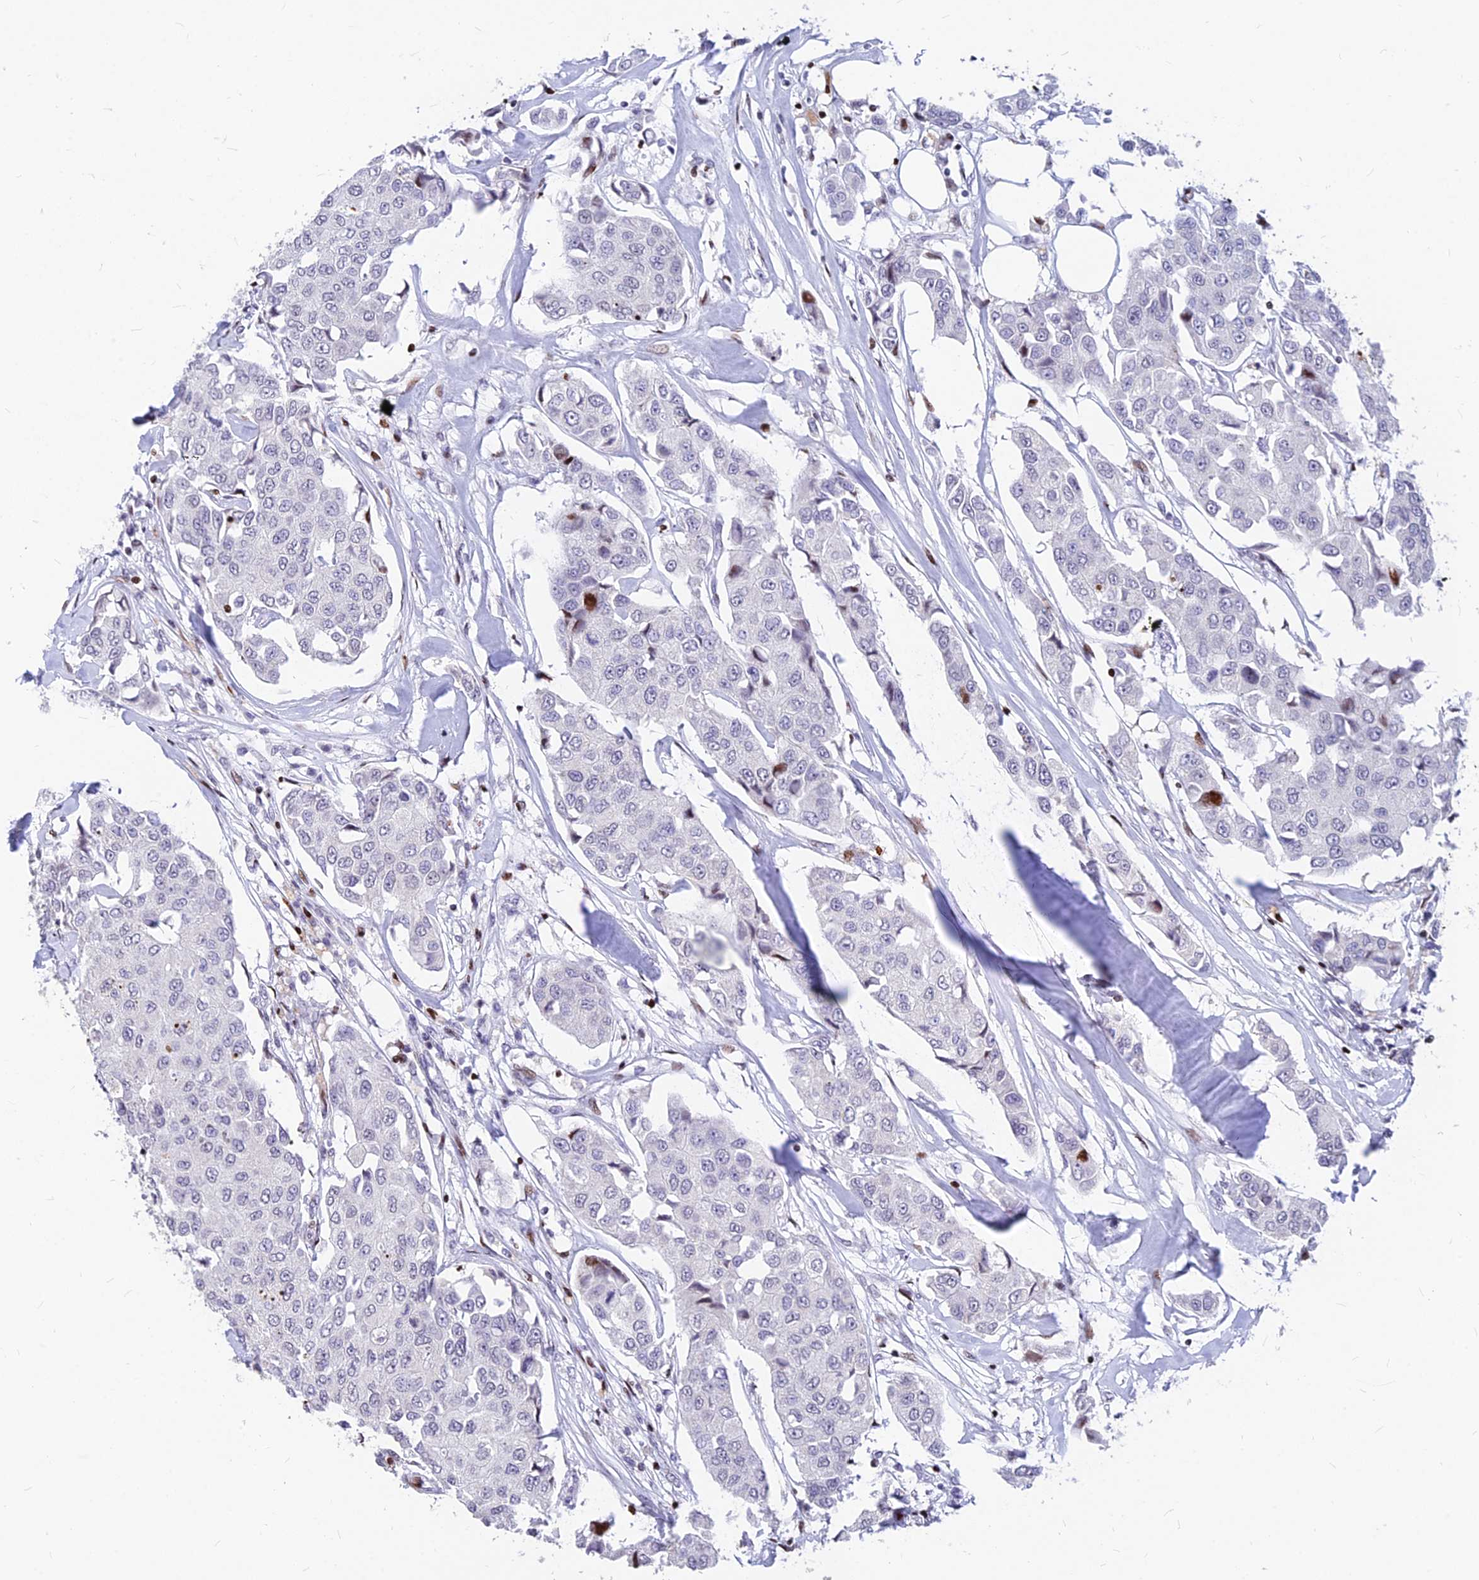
{"staining": {"intensity": "moderate", "quantity": "<25%", "location": "nuclear"}, "tissue": "breast cancer", "cell_type": "Tumor cells", "image_type": "cancer", "snomed": [{"axis": "morphology", "description": "Duct carcinoma"}, {"axis": "topography", "description": "Breast"}], "caption": "An immunohistochemistry (IHC) micrograph of tumor tissue is shown. Protein staining in brown shows moderate nuclear positivity in breast cancer within tumor cells. Using DAB (brown) and hematoxylin (blue) stains, captured at high magnification using brightfield microscopy.", "gene": "PRPS1", "patient": {"sex": "female", "age": 80}}